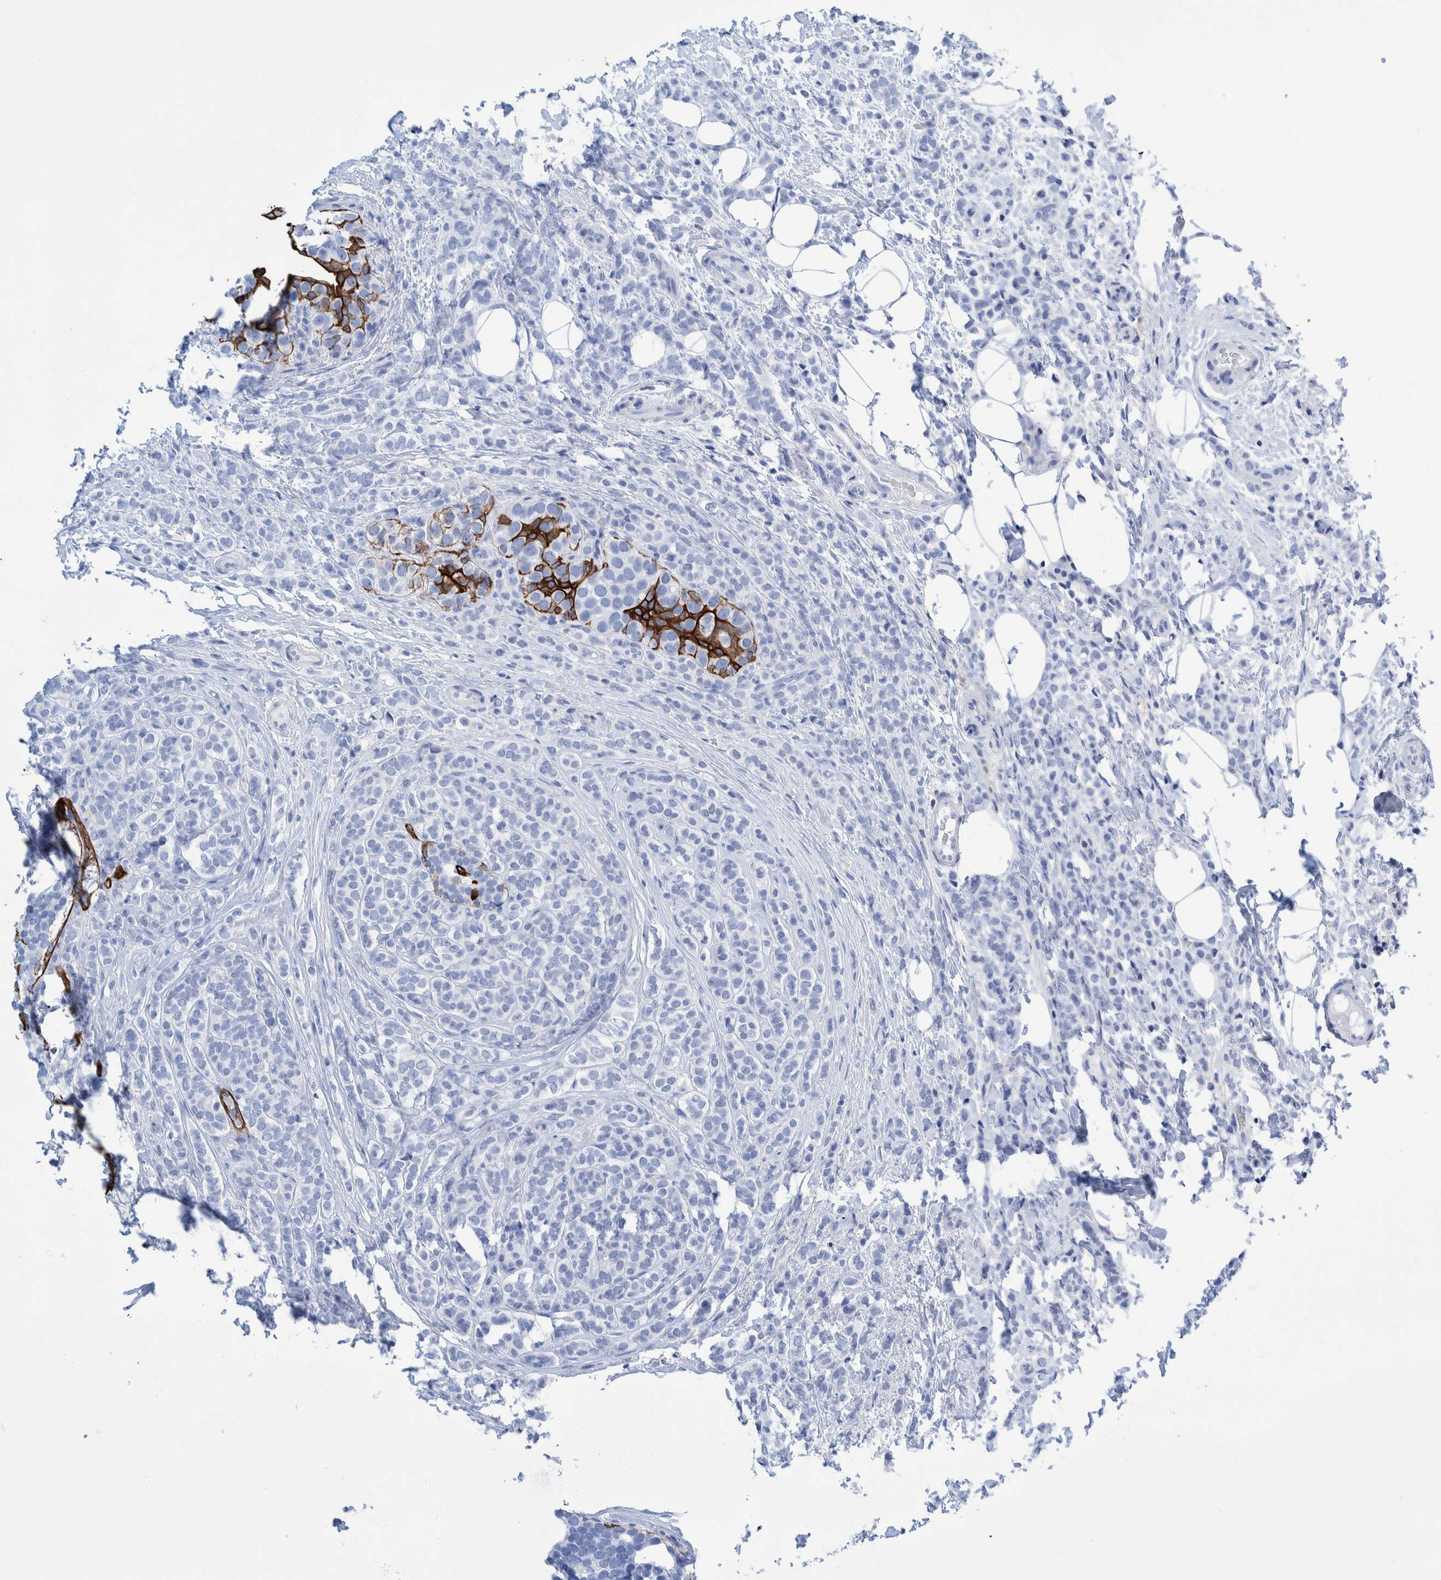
{"staining": {"intensity": "negative", "quantity": "none", "location": "none"}, "tissue": "breast cancer", "cell_type": "Tumor cells", "image_type": "cancer", "snomed": [{"axis": "morphology", "description": "Lobular carcinoma"}, {"axis": "topography", "description": "Breast"}], "caption": "Tumor cells show no significant expression in breast lobular carcinoma.", "gene": "KRT14", "patient": {"sex": "female", "age": 50}}